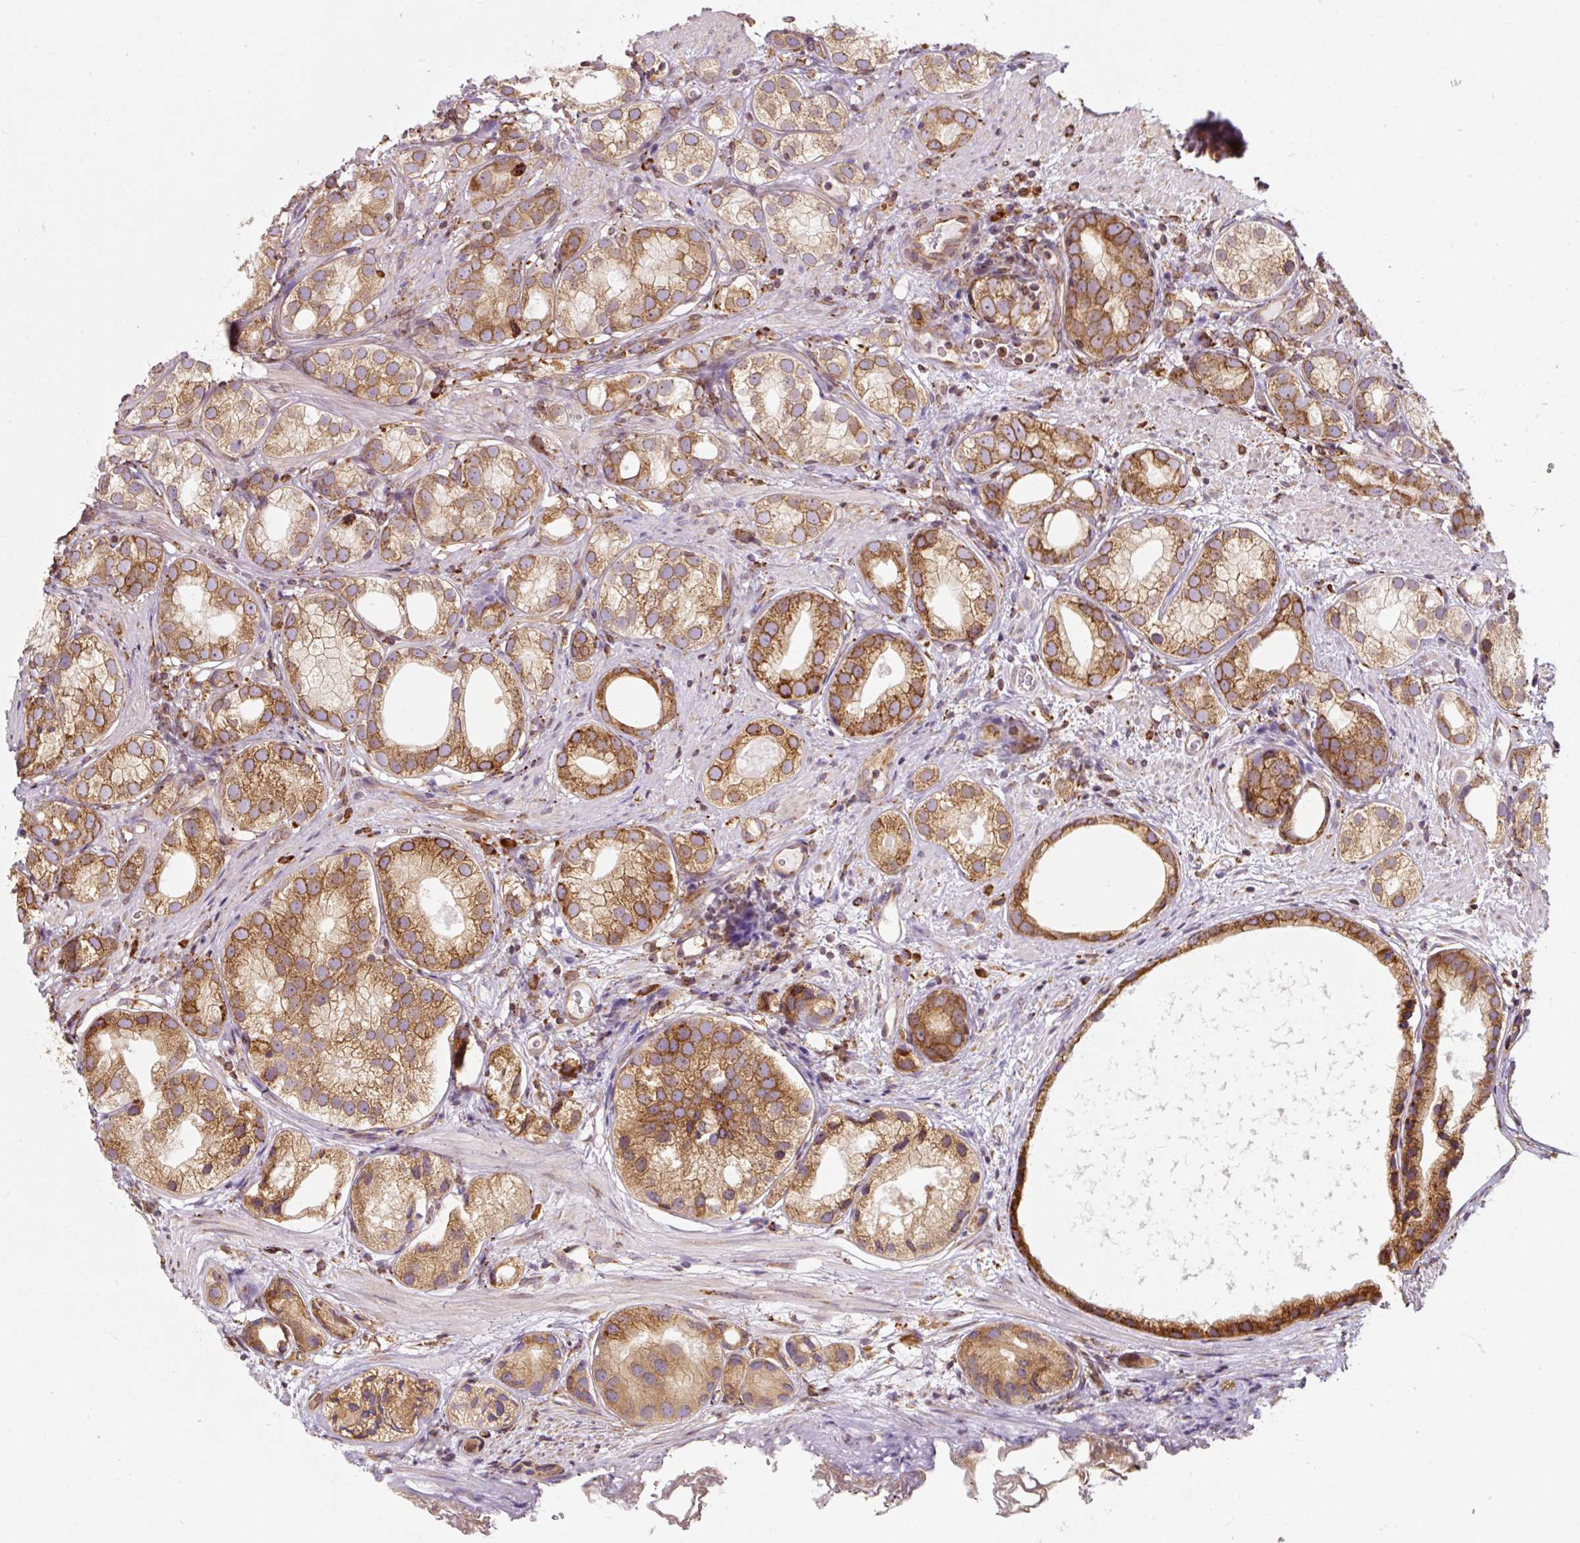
{"staining": {"intensity": "strong", "quantity": ">75%", "location": "cytoplasmic/membranous"}, "tissue": "prostate cancer", "cell_type": "Tumor cells", "image_type": "cancer", "snomed": [{"axis": "morphology", "description": "Adenocarcinoma, High grade"}, {"axis": "topography", "description": "Prostate"}], "caption": "There is high levels of strong cytoplasmic/membranous expression in tumor cells of adenocarcinoma (high-grade) (prostate), as demonstrated by immunohistochemical staining (brown color).", "gene": "PRKCSH", "patient": {"sex": "male", "age": 82}}